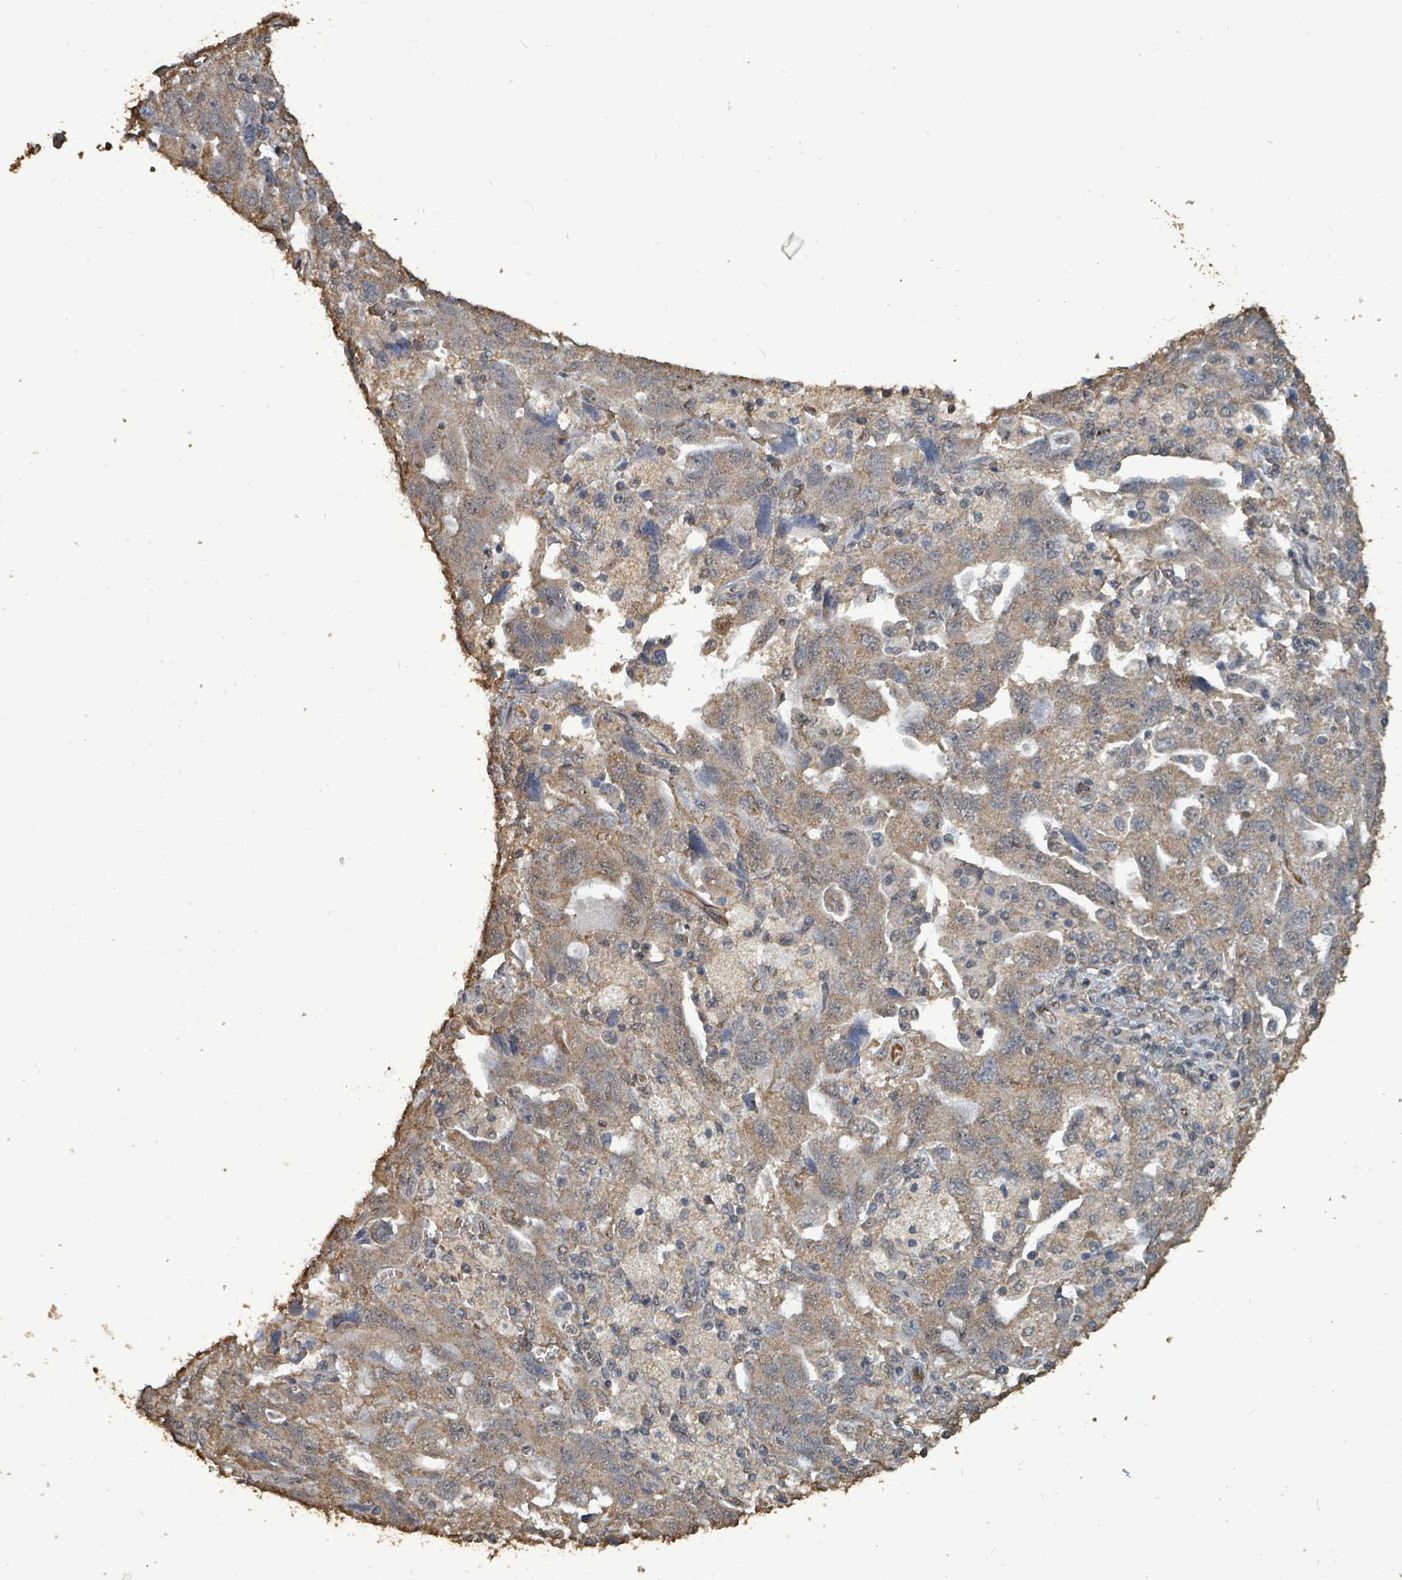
{"staining": {"intensity": "weak", "quantity": ">75%", "location": "cytoplasmic/membranous"}, "tissue": "ovarian cancer", "cell_type": "Tumor cells", "image_type": "cancer", "snomed": [{"axis": "morphology", "description": "Carcinoma, NOS"}, {"axis": "morphology", "description": "Cystadenocarcinoma, serous, NOS"}, {"axis": "topography", "description": "Ovary"}], "caption": "DAB immunohistochemical staining of carcinoma (ovarian) reveals weak cytoplasmic/membranous protein expression in approximately >75% of tumor cells. (DAB = brown stain, brightfield microscopy at high magnification).", "gene": "C6orf52", "patient": {"sex": "female", "age": 69}}